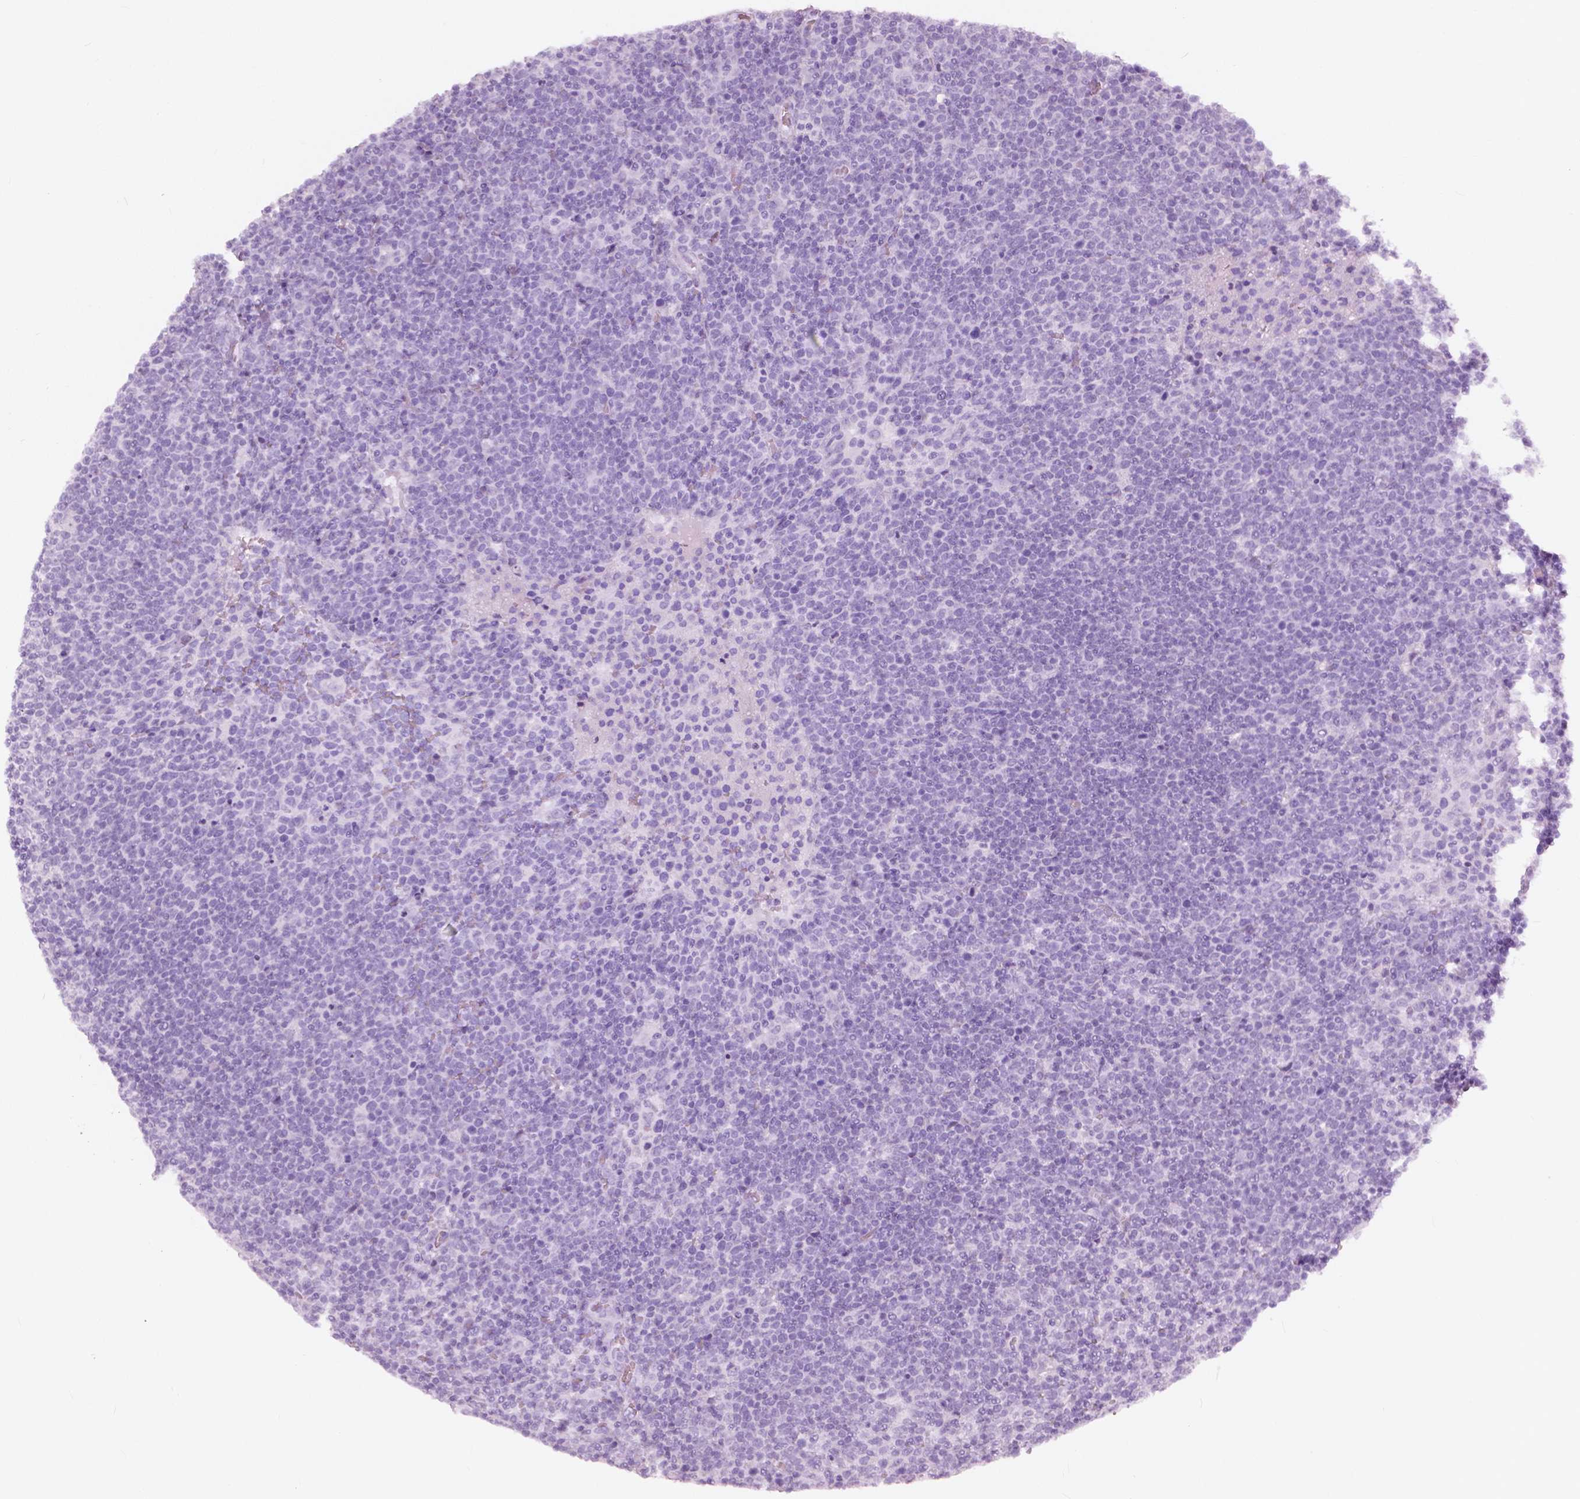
{"staining": {"intensity": "negative", "quantity": "none", "location": "none"}, "tissue": "lymphoma", "cell_type": "Tumor cells", "image_type": "cancer", "snomed": [{"axis": "morphology", "description": "Malignant lymphoma, non-Hodgkin's type, High grade"}, {"axis": "topography", "description": "Lymph node"}], "caption": "Micrograph shows no significant protein expression in tumor cells of malignant lymphoma, non-Hodgkin's type (high-grade). The staining was performed using DAB (3,3'-diaminobenzidine) to visualize the protein expression in brown, while the nuclei were stained in blue with hematoxylin (Magnification: 20x).", "gene": "ANGPTL4", "patient": {"sex": "male", "age": 61}}